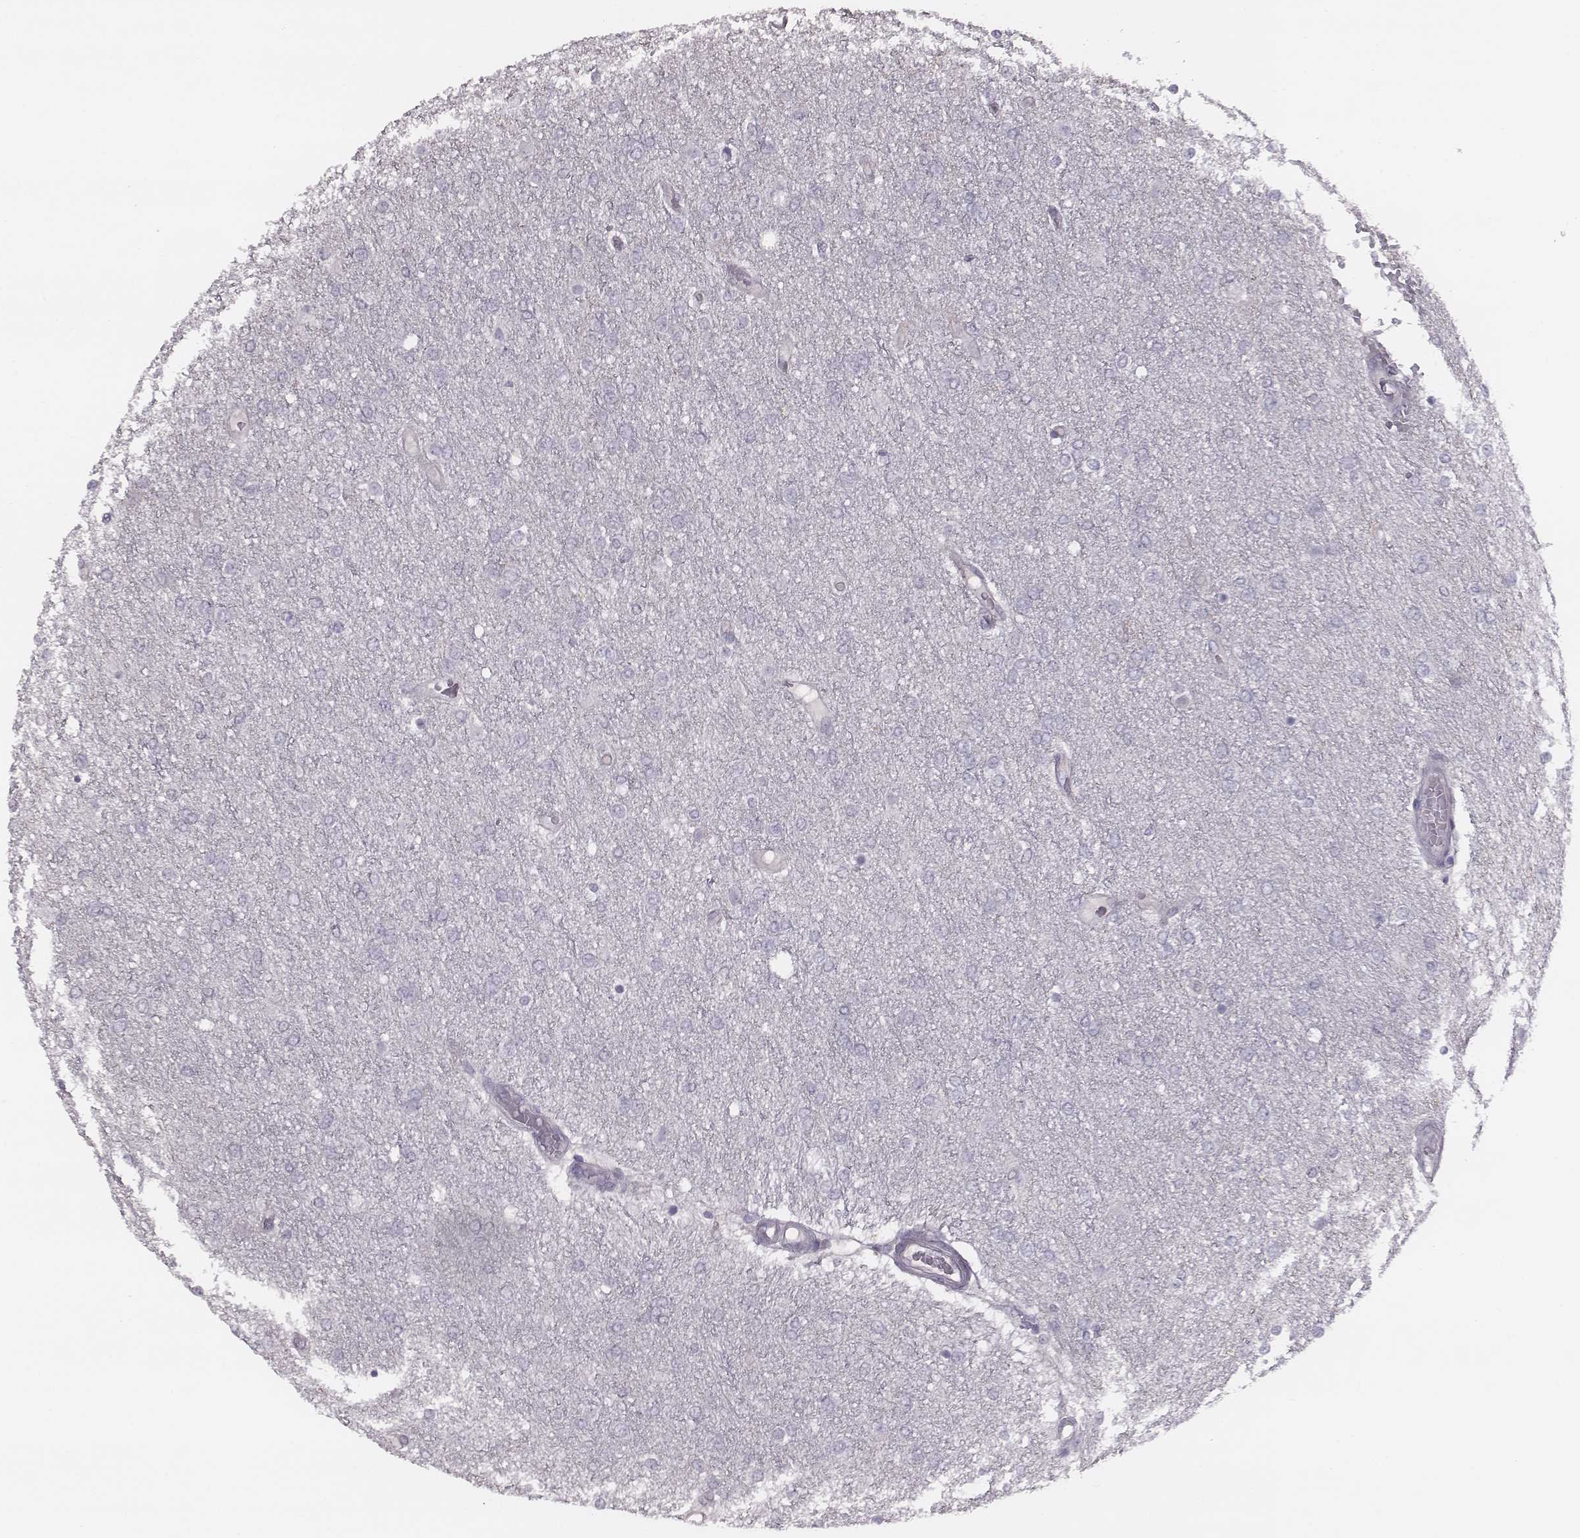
{"staining": {"intensity": "negative", "quantity": "none", "location": "none"}, "tissue": "glioma", "cell_type": "Tumor cells", "image_type": "cancer", "snomed": [{"axis": "morphology", "description": "Glioma, malignant, High grade"}, {"axis": "topography", "description": "Brain"}], "caption": "Immunohistochemistry histopathology image of malignant glioma (high-grade) stained for a protein (brown), which exhibits no expression in tumor cells. (DAB immunohistochemistry, high magnification).", "gene": "PDE8B", "patient": {"sex": "female", "age": 61}}